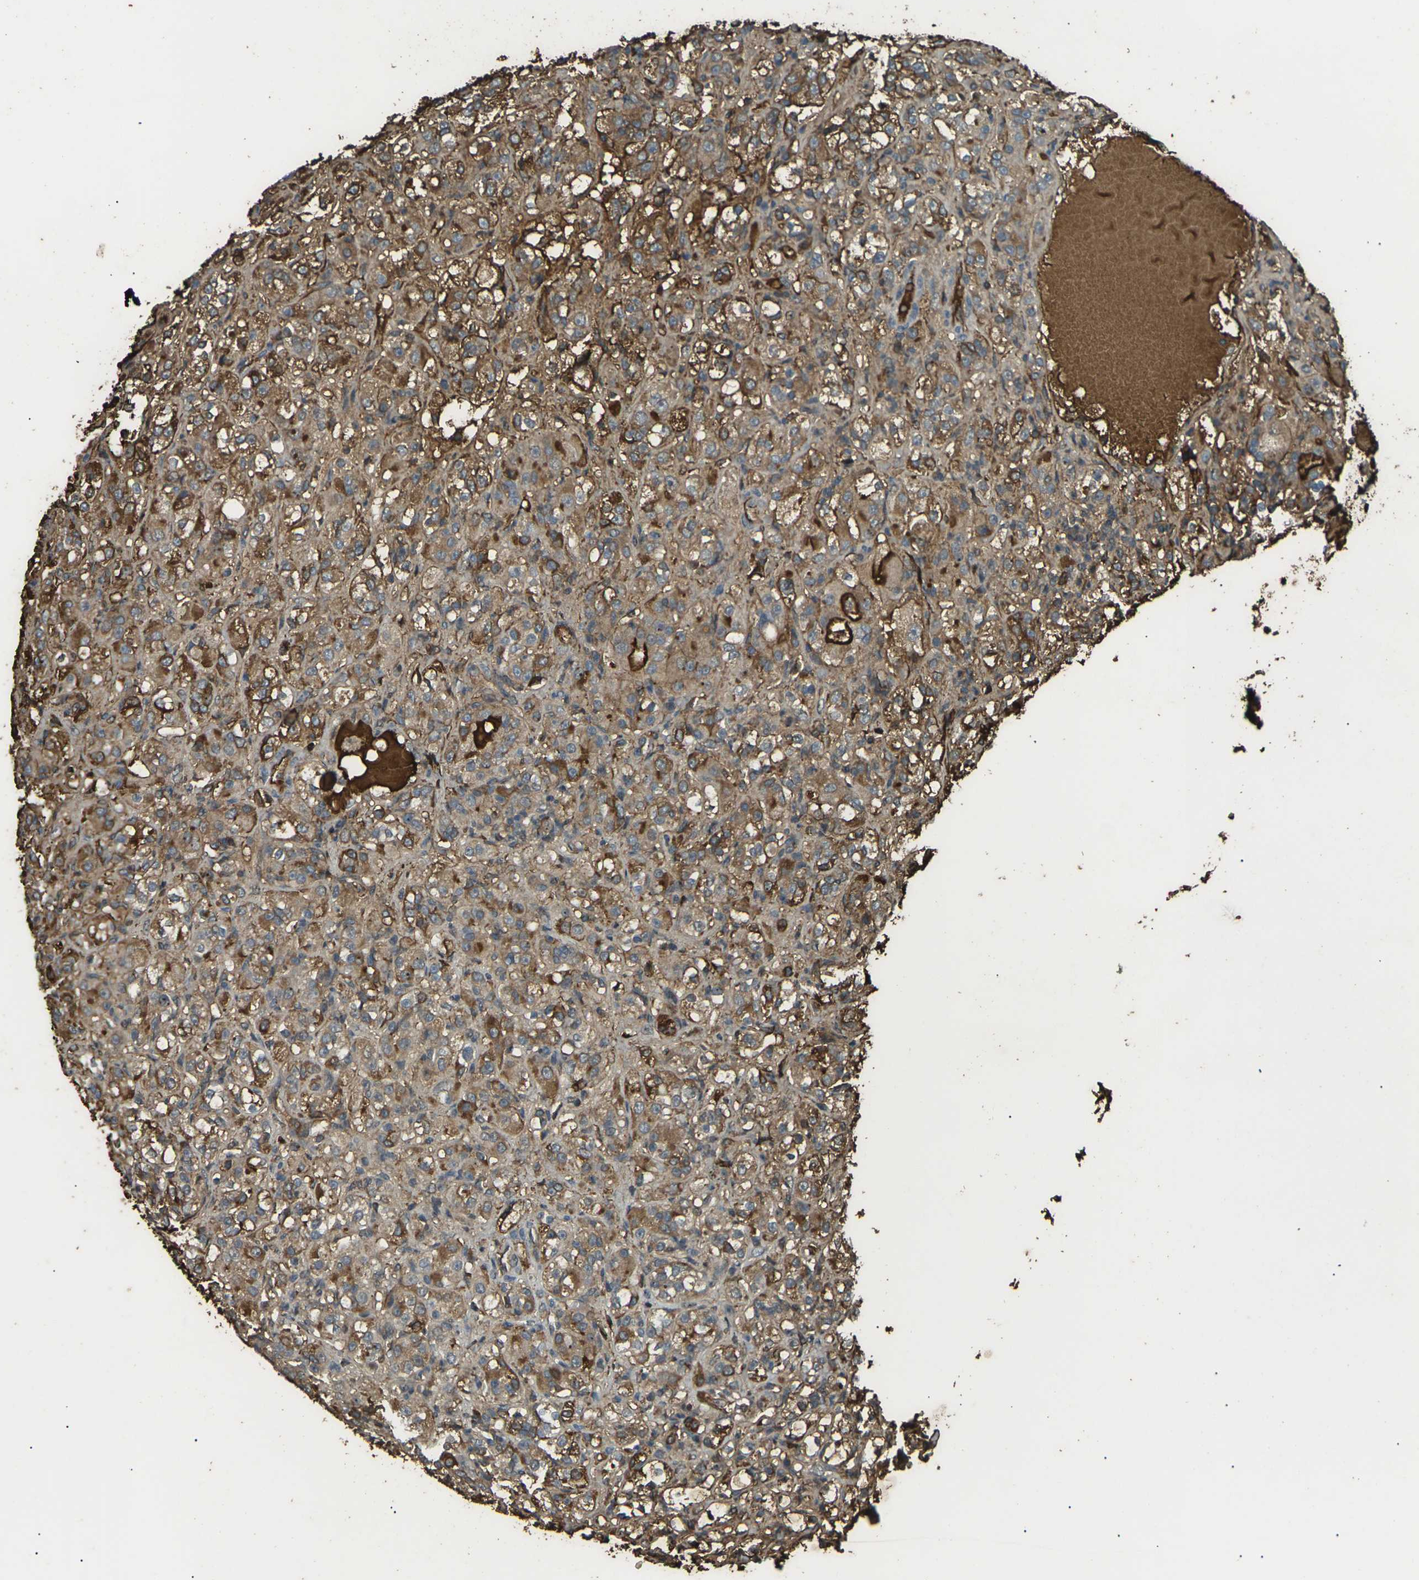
{"staining": {"intensity": "moderate", "quantity": ">75%", "location": "cytoplasmic/membranous"}, "tissue": "renal cancer", "cell_type": "Tumor cells", "image_type": "cancer", "snomed": [{"axis": "morphology", "description": "Normal tissue, NOS"}, {"axis": "morphology", "description": "Adenocarcinoma, NOS"}, {"axis": "topography", "description": "Kidney"}], "caption": "Adenocarcinoma (renal) stained with a protein marker reveals moderate staining in tumor cells.", "gene": "CYP1B1", "patient": {"sex": "male", "age": 61}}